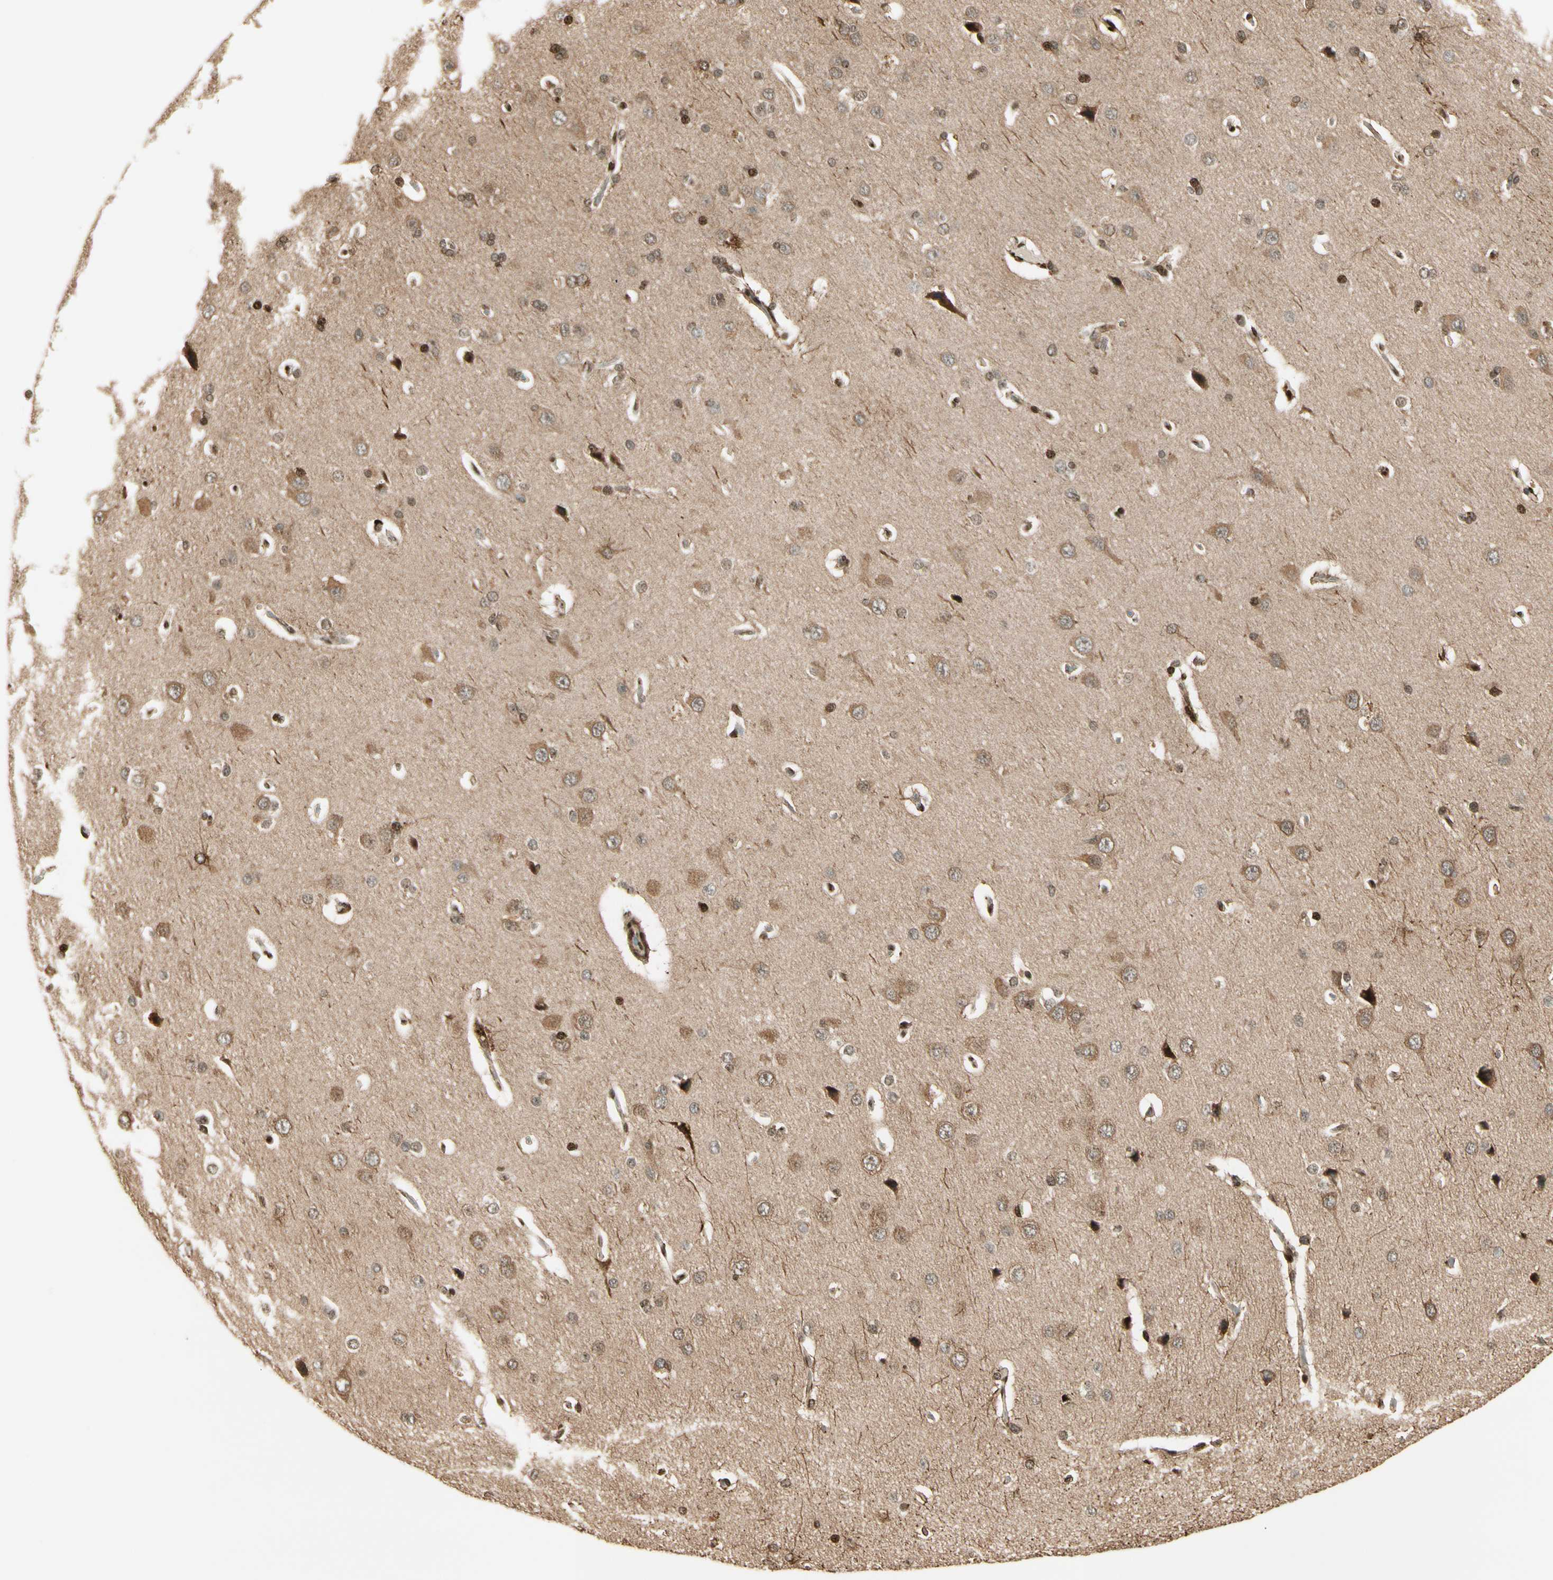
{"staining": {"intensity": "moderate", "quantity": "25%-75%", "location": "cytoplasmic/membranous"}, "tissue": "cerebral cortex", "cell_type": "Endothelial cells", "image_type": "normal", "snomed": [{"axis": "morphology", "description": "Normal tissue, NOS"}, {"axis": "topography", "description": "Cerebral cortex"}], "caption": "Moderate cytoplasmic/membranous protein expression is appreciated in about 25%-75% of endothelial cells in cerebral cortex.", "gene": "TSHZ3", "patient": {"sex": "male", "age": 62}}